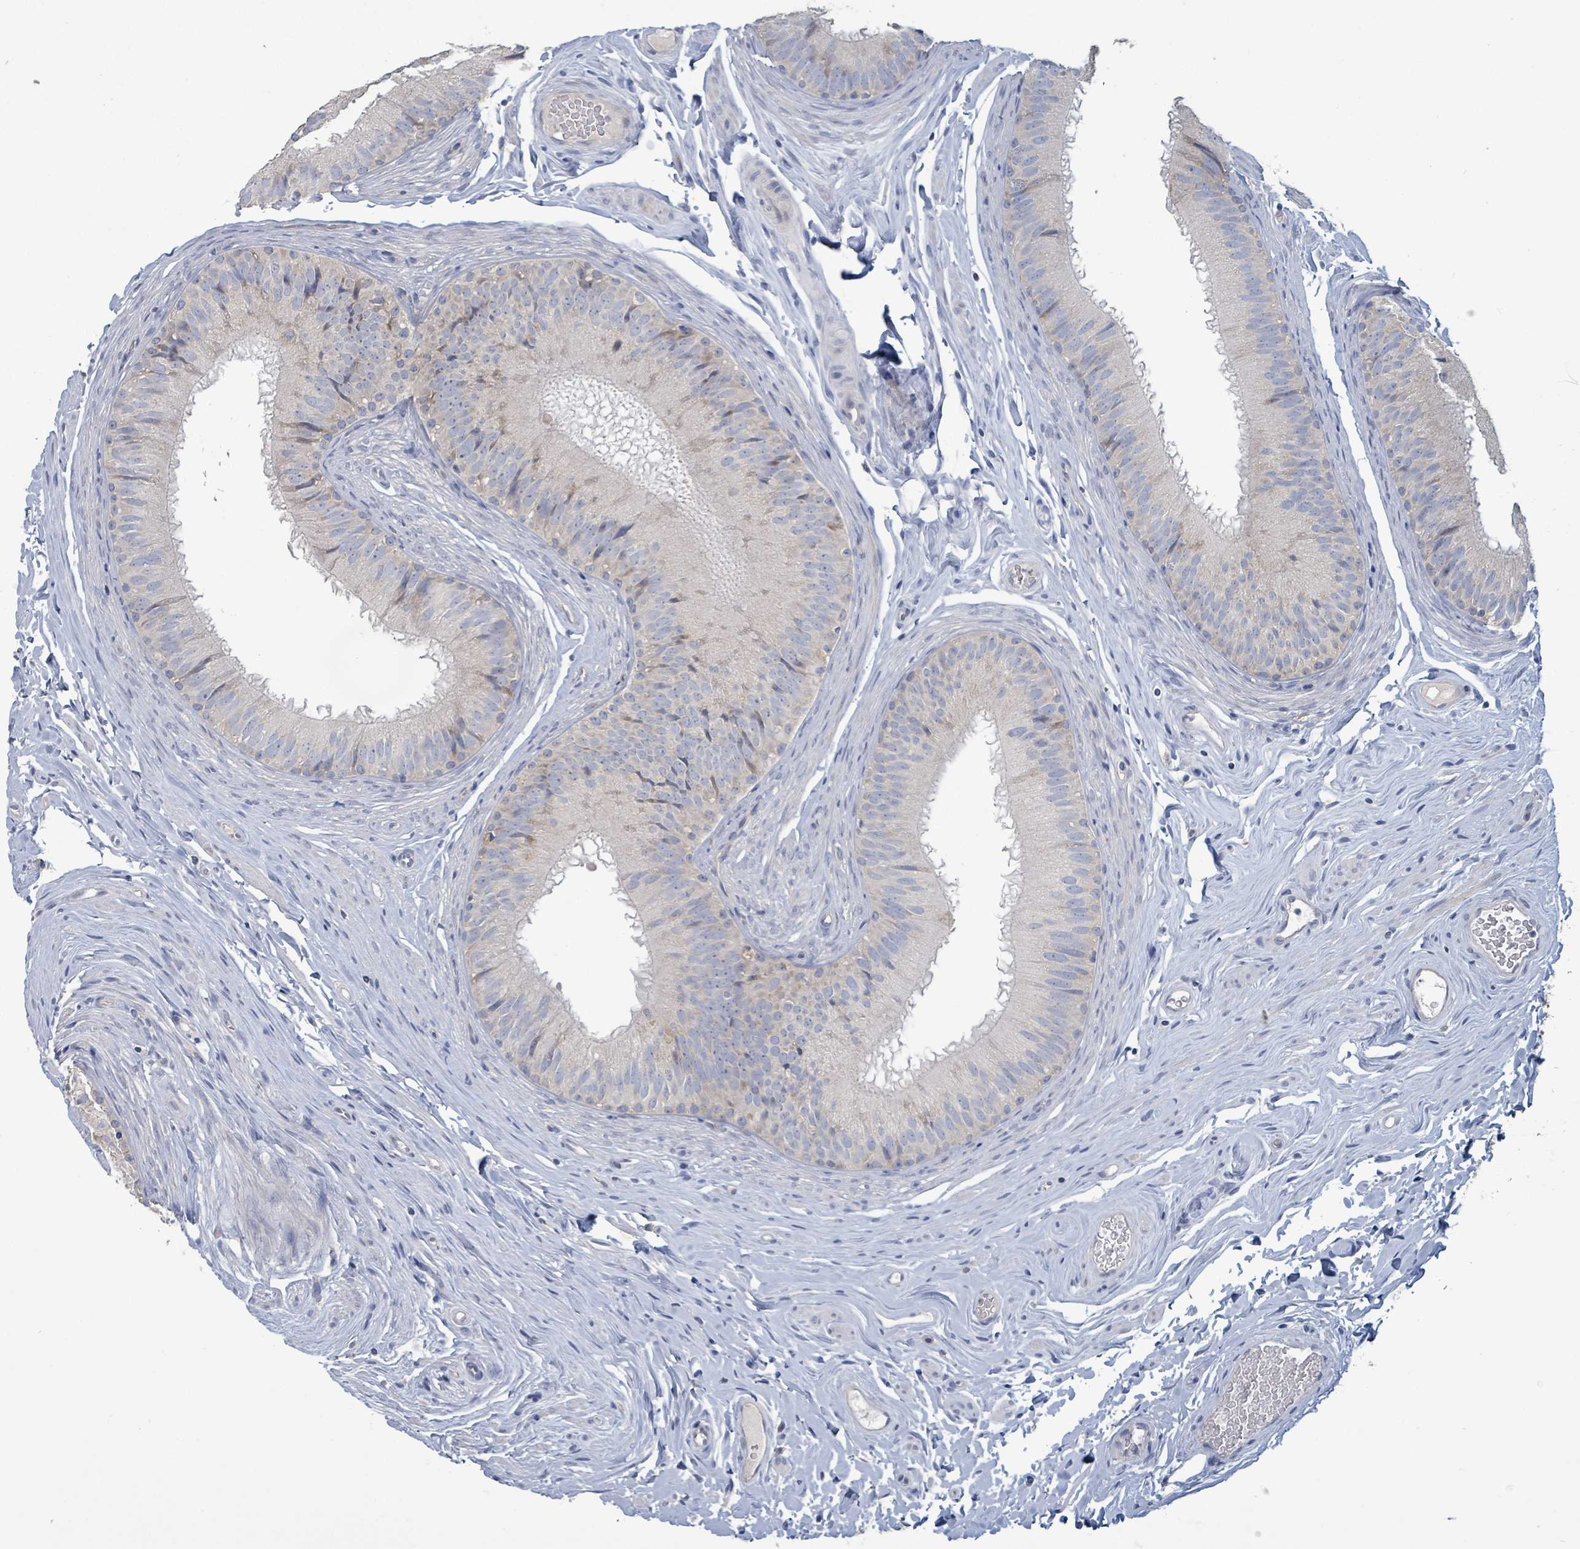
{"staining": {"intensity": "weak", "quantity": "<25%", "location": "cytoplasmic/membranous"}, "tissue": "epididymis", "cell_type": "Glandular cells", "image_type": "normal", "snomed": [{"axis": "morphology", "description": "Normal tissue, NOS"}, {"axis": "topography", "description": "Epididymis, spermatic cord, NOS"}], "caption": "High magnification brightfield microscopy of normal epididymis stained with DAB (3,3'-diaminobenzidine) (brown) and counterstained with hematoxylin (blue): glandular cells show no significant expression.", "gene": "RPL32", "patient": {"sex": "male", "age": 25}}